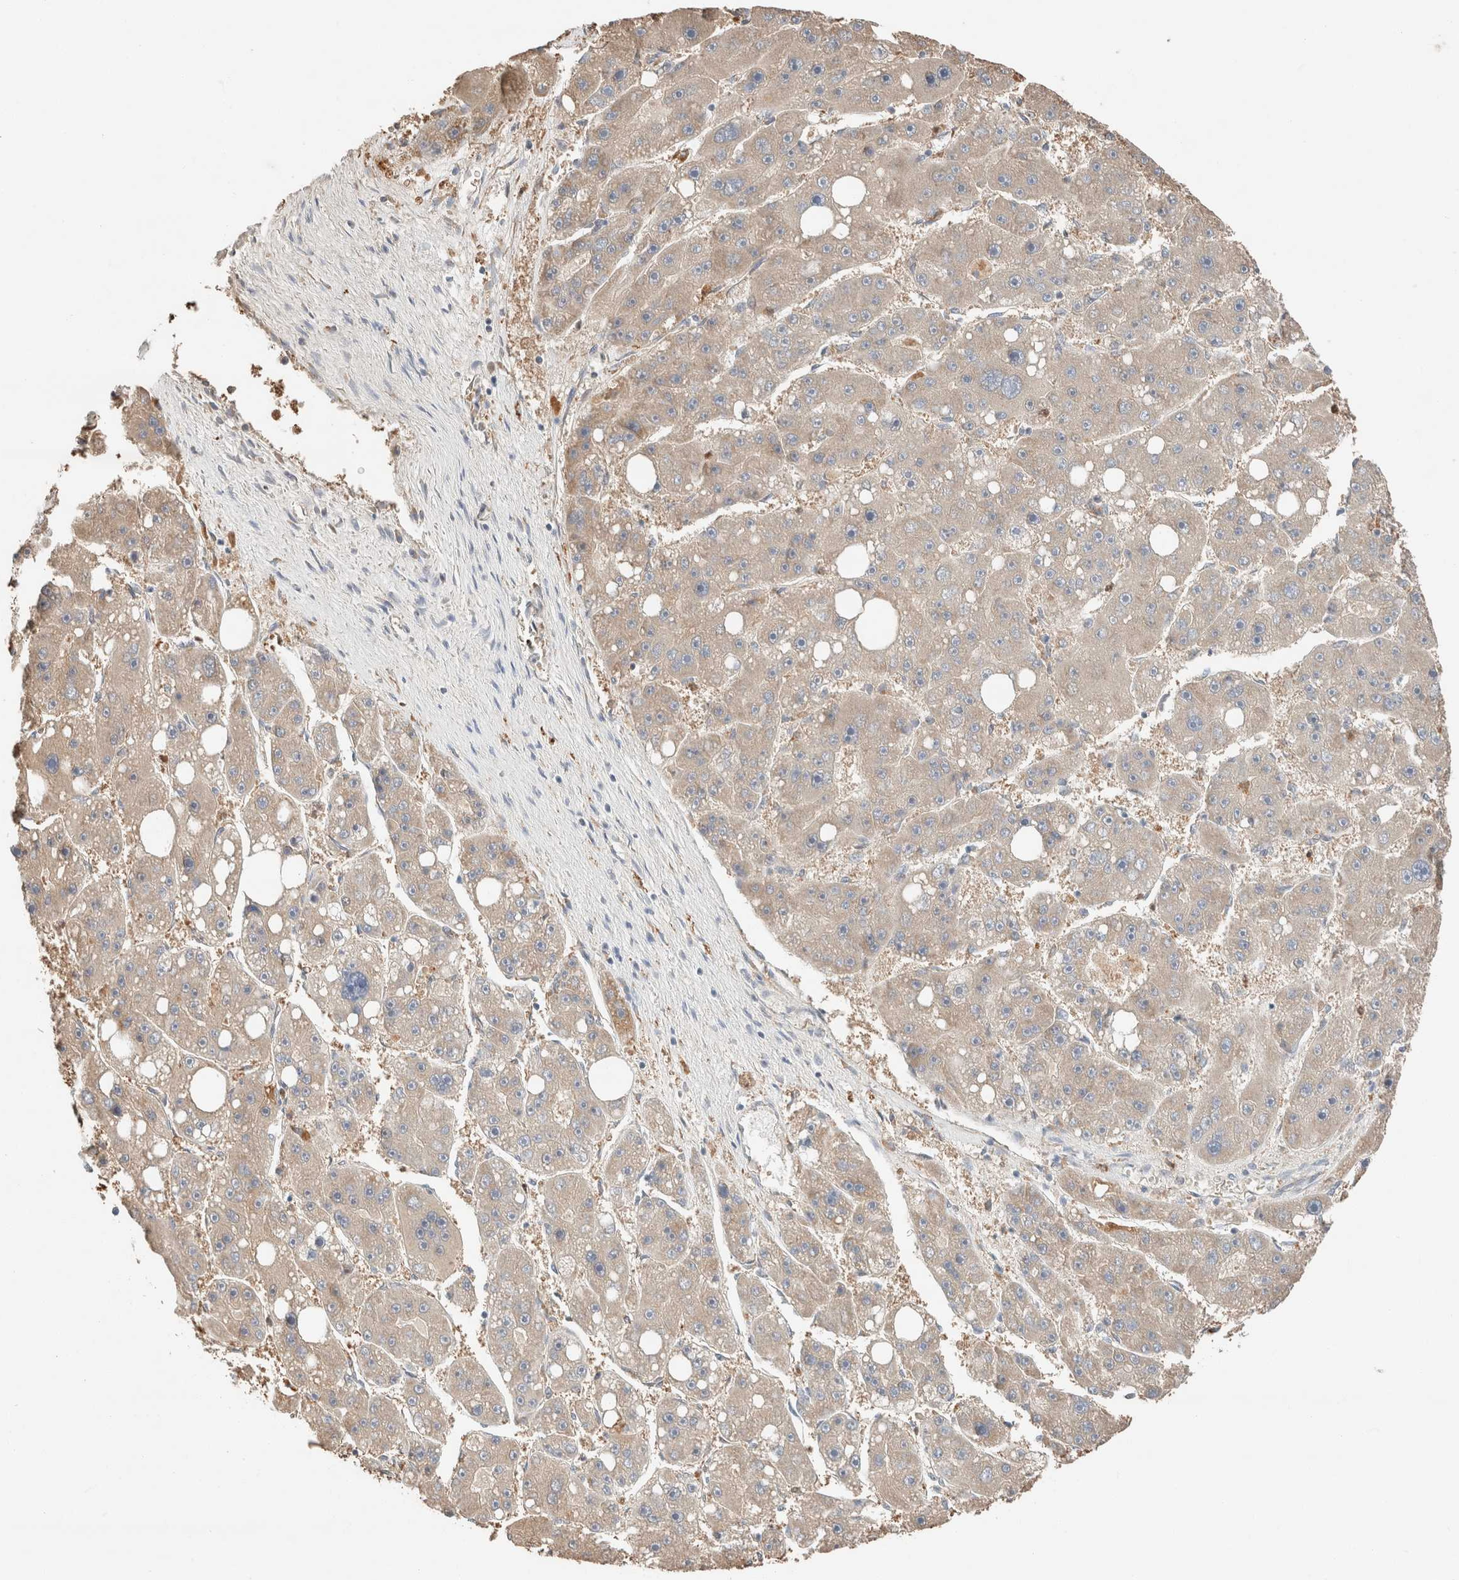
{"staining": {"intensity": "weak", "quantity": ">75%", "location": "cytoplasmic/membranous"}, "tissue": "liver cancer", "cell_type": "Tumor cells", "image_type": "cancer", "snomed": [{"axis": "morphology", "description": "Carcinoma, Hepatocellular, NOS"}, {"axis": "topography", "description": "Liver"}], "caption": "Immunohistochemistry histopathology image of hepatocellular carcinoma (liver) stained for a protein (brown), which reveals low levels of weak cytoplasmic/membranous positivity in about >75% of tumor cells.", "gene": "TUBD1", "patient": {"sex": "female", "age": 61}}